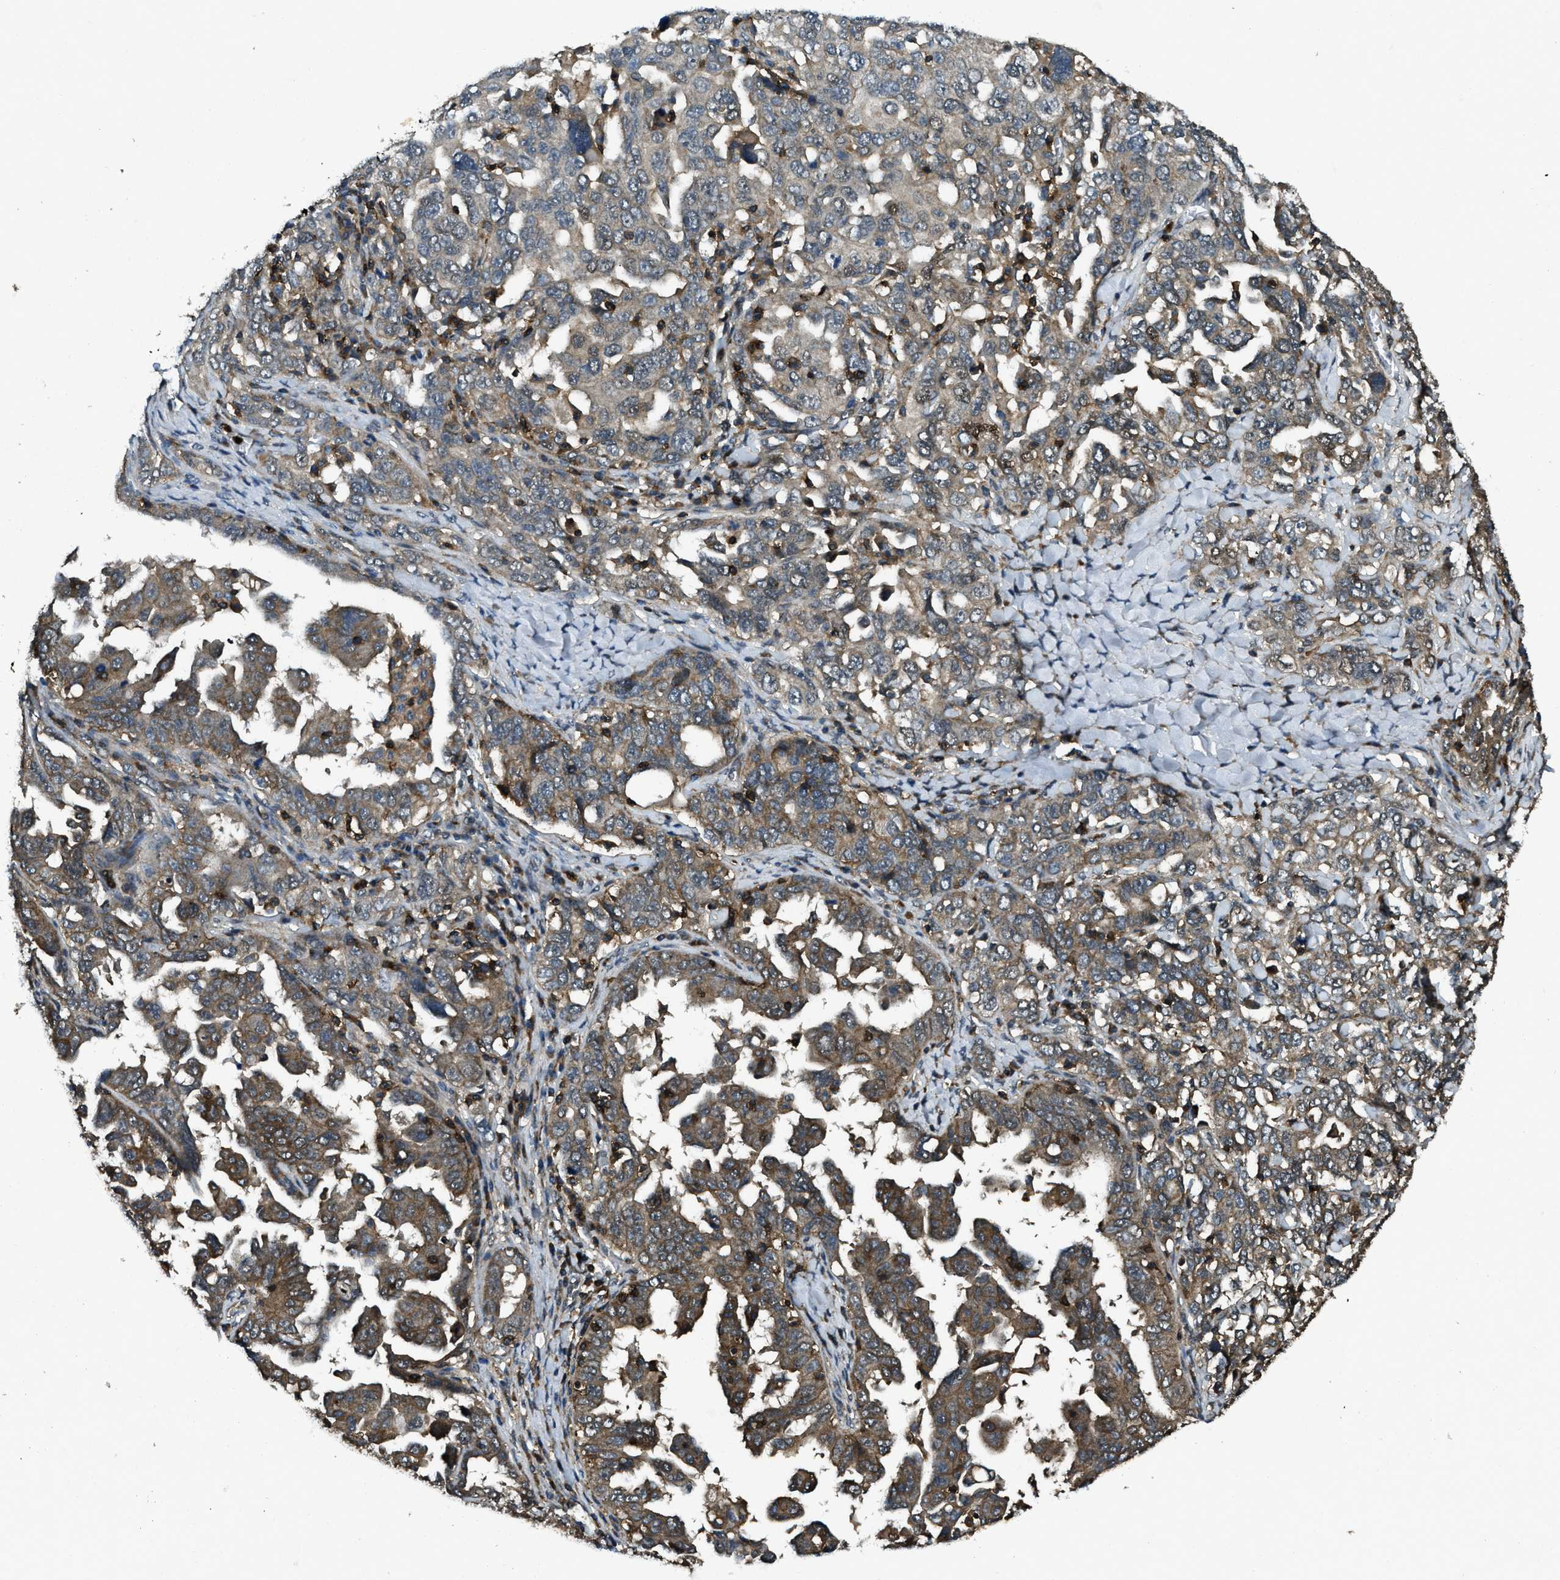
{"staining": {"intensity": "weak", "quantity": ">75%", "location": "cytoplasmic/membranous"}, "tissue": "ovarian cancer", "cell_type": "Tumor cells", "image_type": "cancer", "snomed": [{"axis": "morphology", "description": "Carcinoma, endometroid"}, {"axis": "topography", "description": "Ovary"}], "caption": "IHC photomicrograph of human ovarian cancer stained for a protein (brown), which reveals low levels of weak cytoplasmic/membranous positivity in approximately >75% of tumor cells.", "gene": "ATP8B1", "patient": {"sex": "female", "age": 62}}